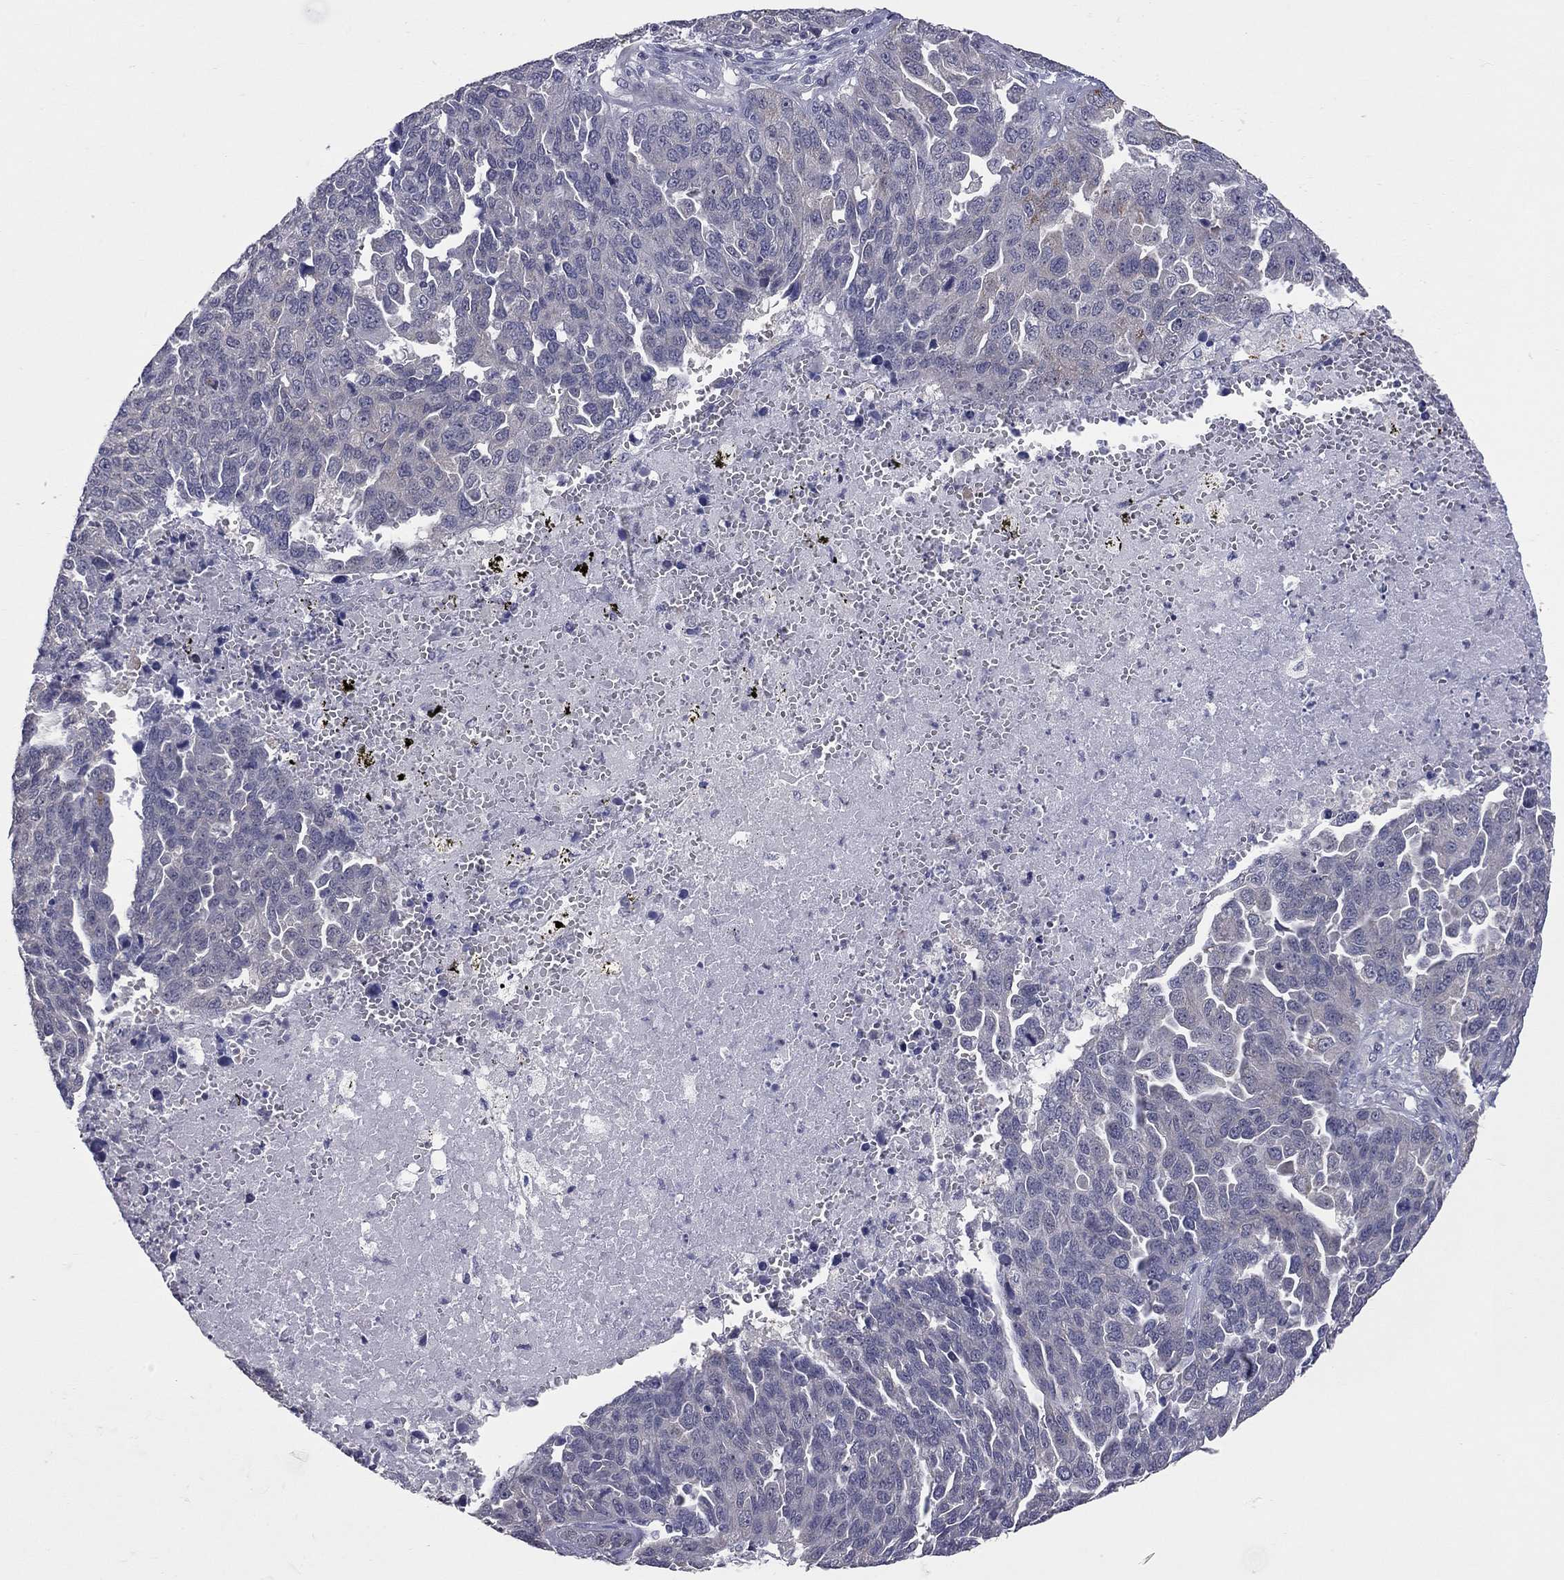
{"staining": {"intensity": "moderate", "quantity": "<25%", "location": "cytoplasmic/membranous"}, "tissue": "ovarian cancer", "cell_type": "Tumor cells", "image_type": "cancer", "snomed": [{"axis": "morphology", "description": "Cystadenocarcinoma, serous, NOS"}, {"axis": "topography", "description": "Ovary"}], "caption": "Protein expression analysis of human ovarian cancer reveals moderate cytoplasmic/membranous staining in about <25% of tumor cells.", "gene": "SHOC2", "patient": {"sex": "female", "age": 87}}